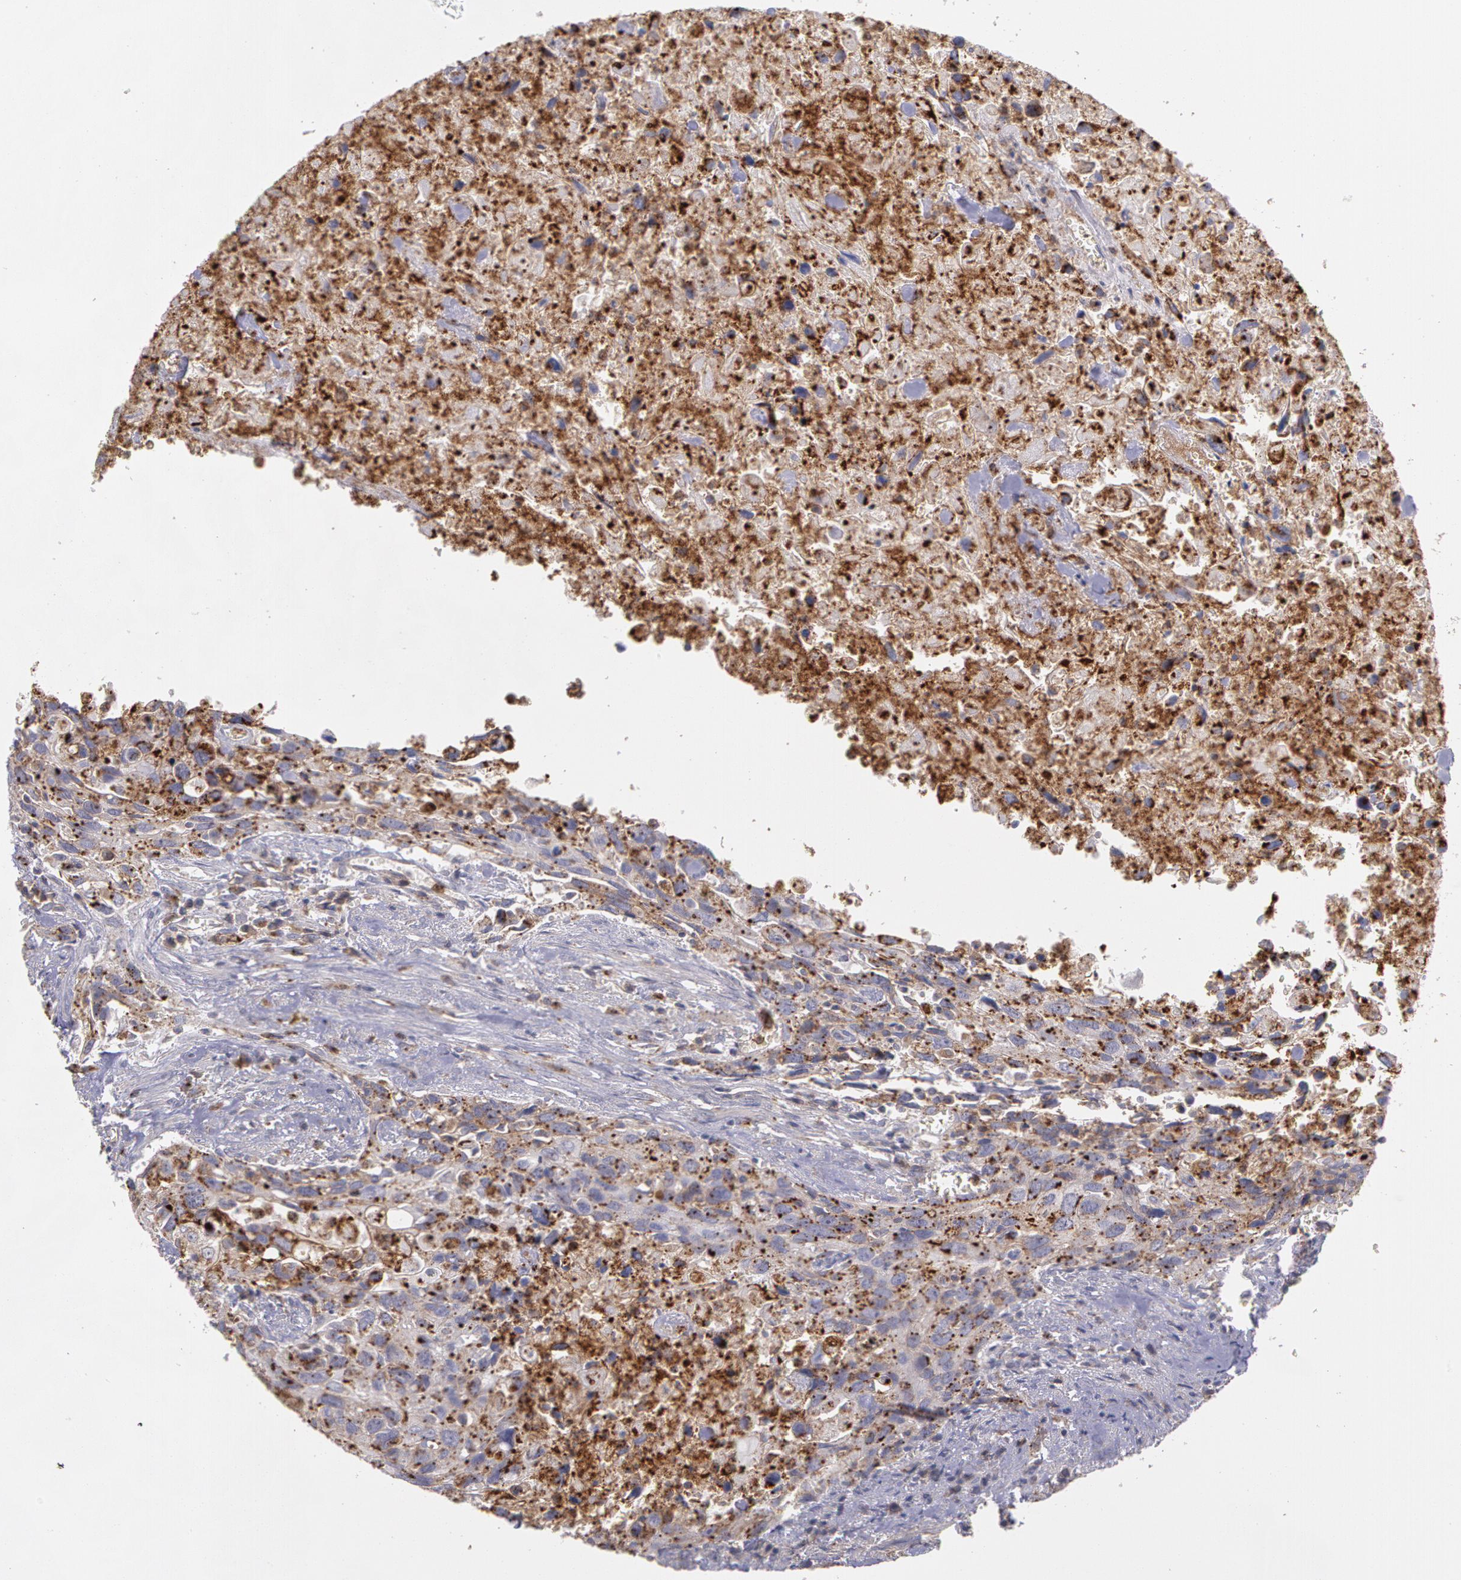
{"staining": {"intensity": "moderate", "quantity": ">75%", "location": "cytoplasmic/membranous"}, "tissue": "urothelial cancer", "cell_type": "Tumor cells", "image_type": "cancer", "snomed": [{"axis": "morphology", "description": "Urothelial carcinoma, High grade"}, {"axis": "topography", "description": "Urinary bladder"}], "caption": "The micrograph demonstrates immunohistochemical staining of urothelial carcinoma (high-grade). There is moderate cytoplasmic/membranous positivity is present in approximately >75% of tumor cells. The protein of interest is stained brown, and the nuclei are stained in blue (DAB IHC with brightfield microscopy, high magnification).", "gene": "FLOT2", "patient": {"sex": "male", "age": 71}}